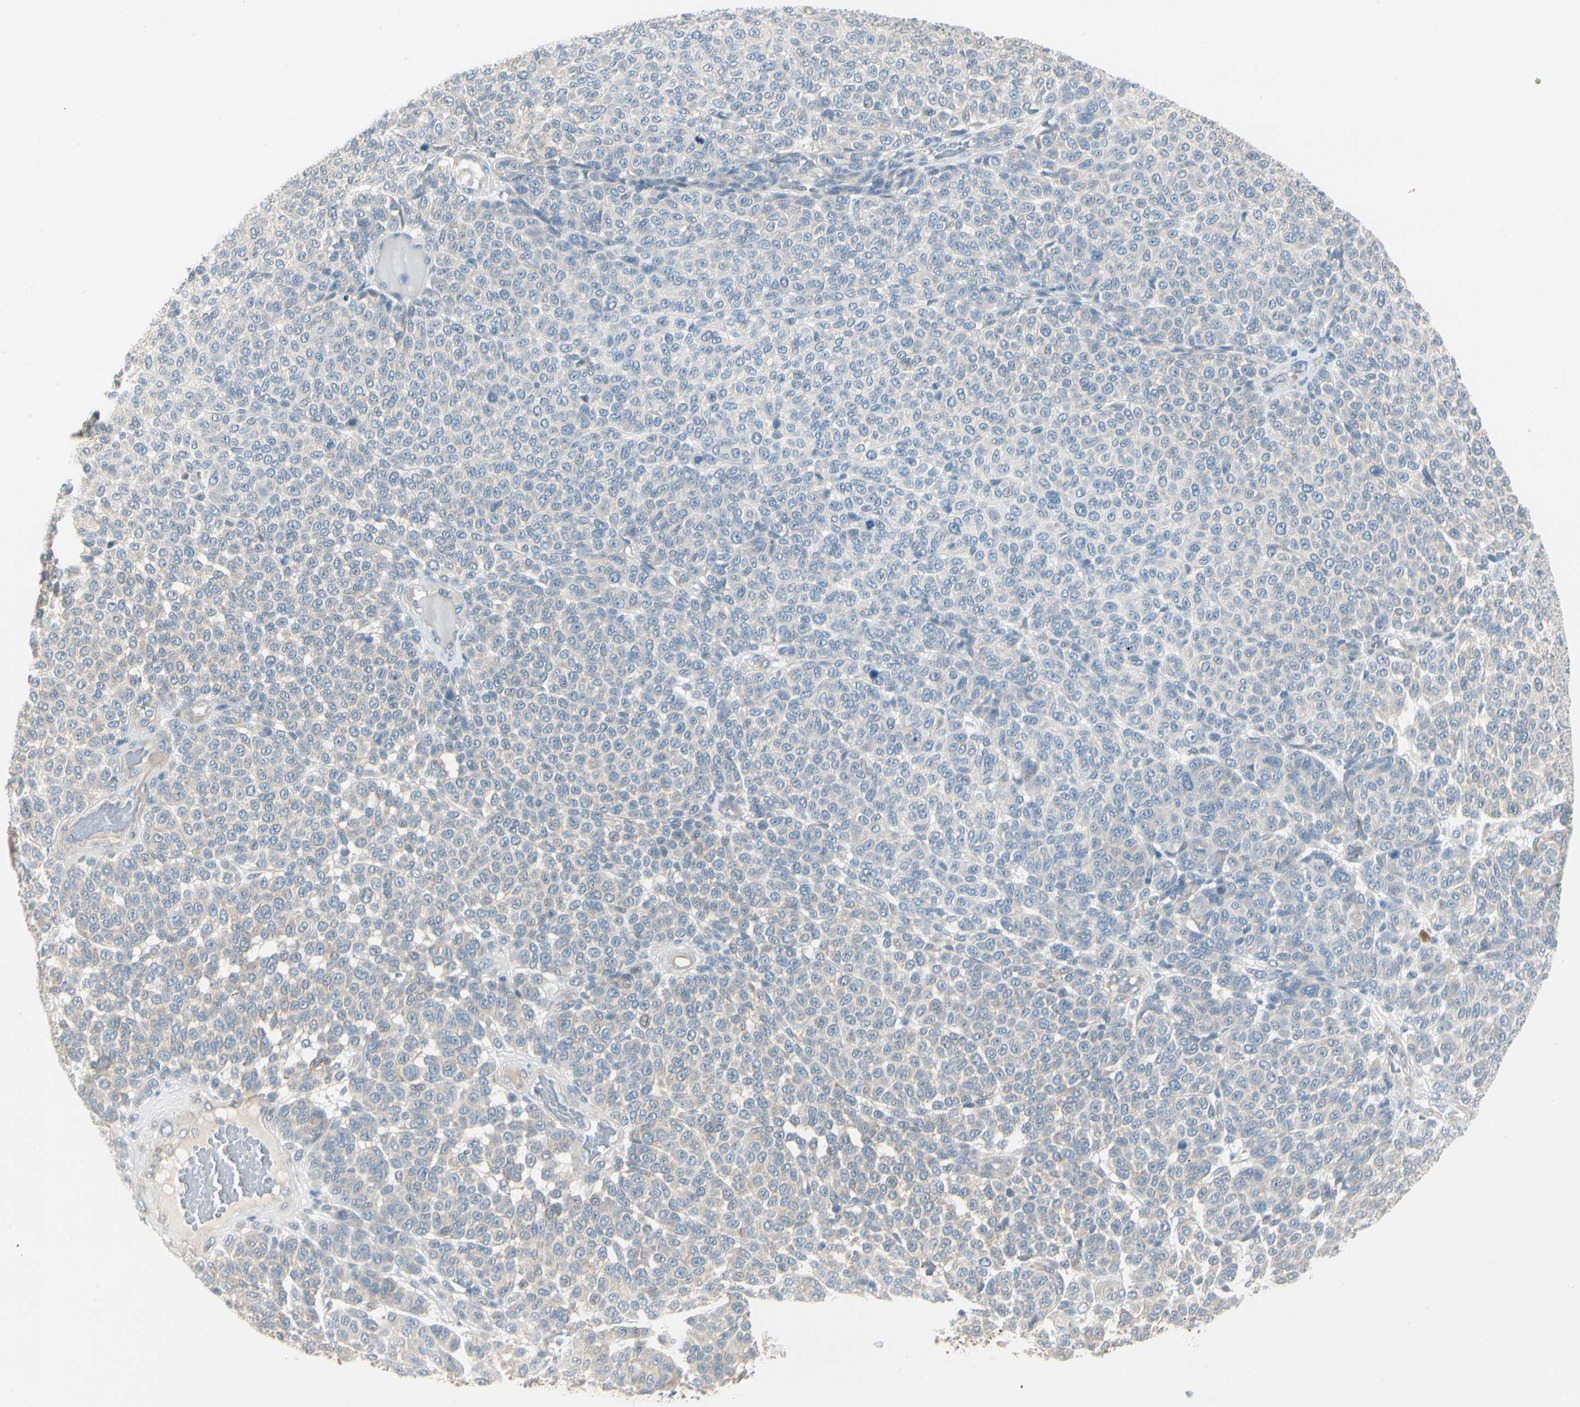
{"staining": {"intensity": "negative", "quantity": "none", "location": "none"}, "tissue": "melanoma", "cell_type": "Tumor cells", "image_type": "cancer", "snomed": [{"axis": "morphology", "description": "Malignant melanoma, NOS"}, {"axis": "topography", "description": "Skin"}], "caption": "The IHC photomicrograph has no significant staining in tumor cells of melanoma tissue.", "gene": "DUSP12", "patient": {"sex": "male", "age": 59}}